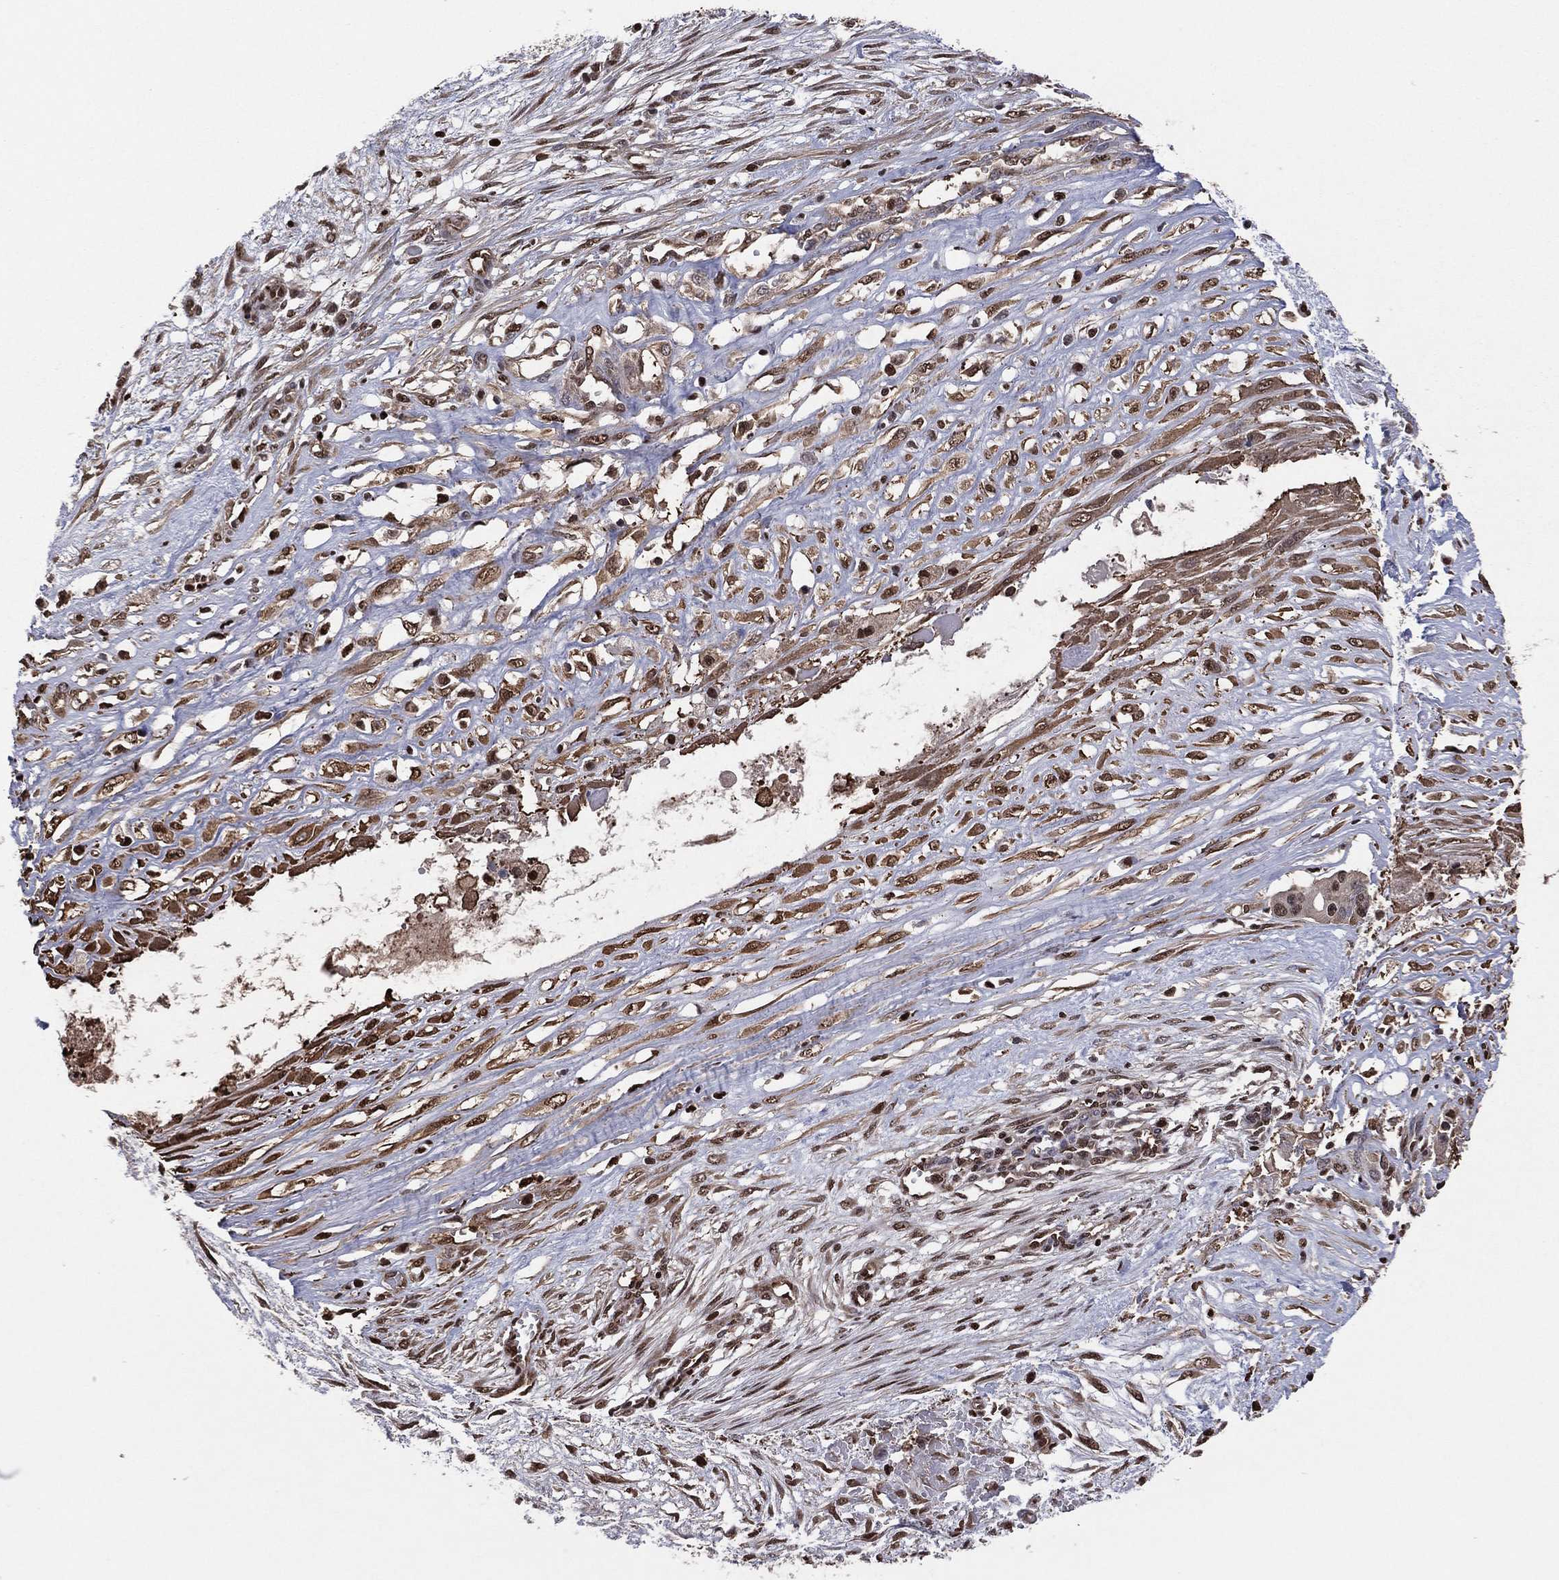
{"staining": {"intensity": "moderate", "quantity": ">75%", "location": "cytoplasmic/membranous,nuclear"}, "tissue": "ovarian cancer", "cell_type": "Tumor cells", "image_type": "cancer", "snomed": [{"axis": "morphology", "description": "Cystadenocarcinoma, serous, NOS"}, {"axis": "topography", "description": "Ovary"}], "caption": "This photomicrograph demonstrates immunohistochemistry (IHC) staining of serous cystadenocarcinoma (ovarian), with medium moderate cytoplasmic/membranous and nuclear expression in about >75% of tumor cells.", "gene": "GAPDH", "patient": {"sex": "female", "age": 56}}